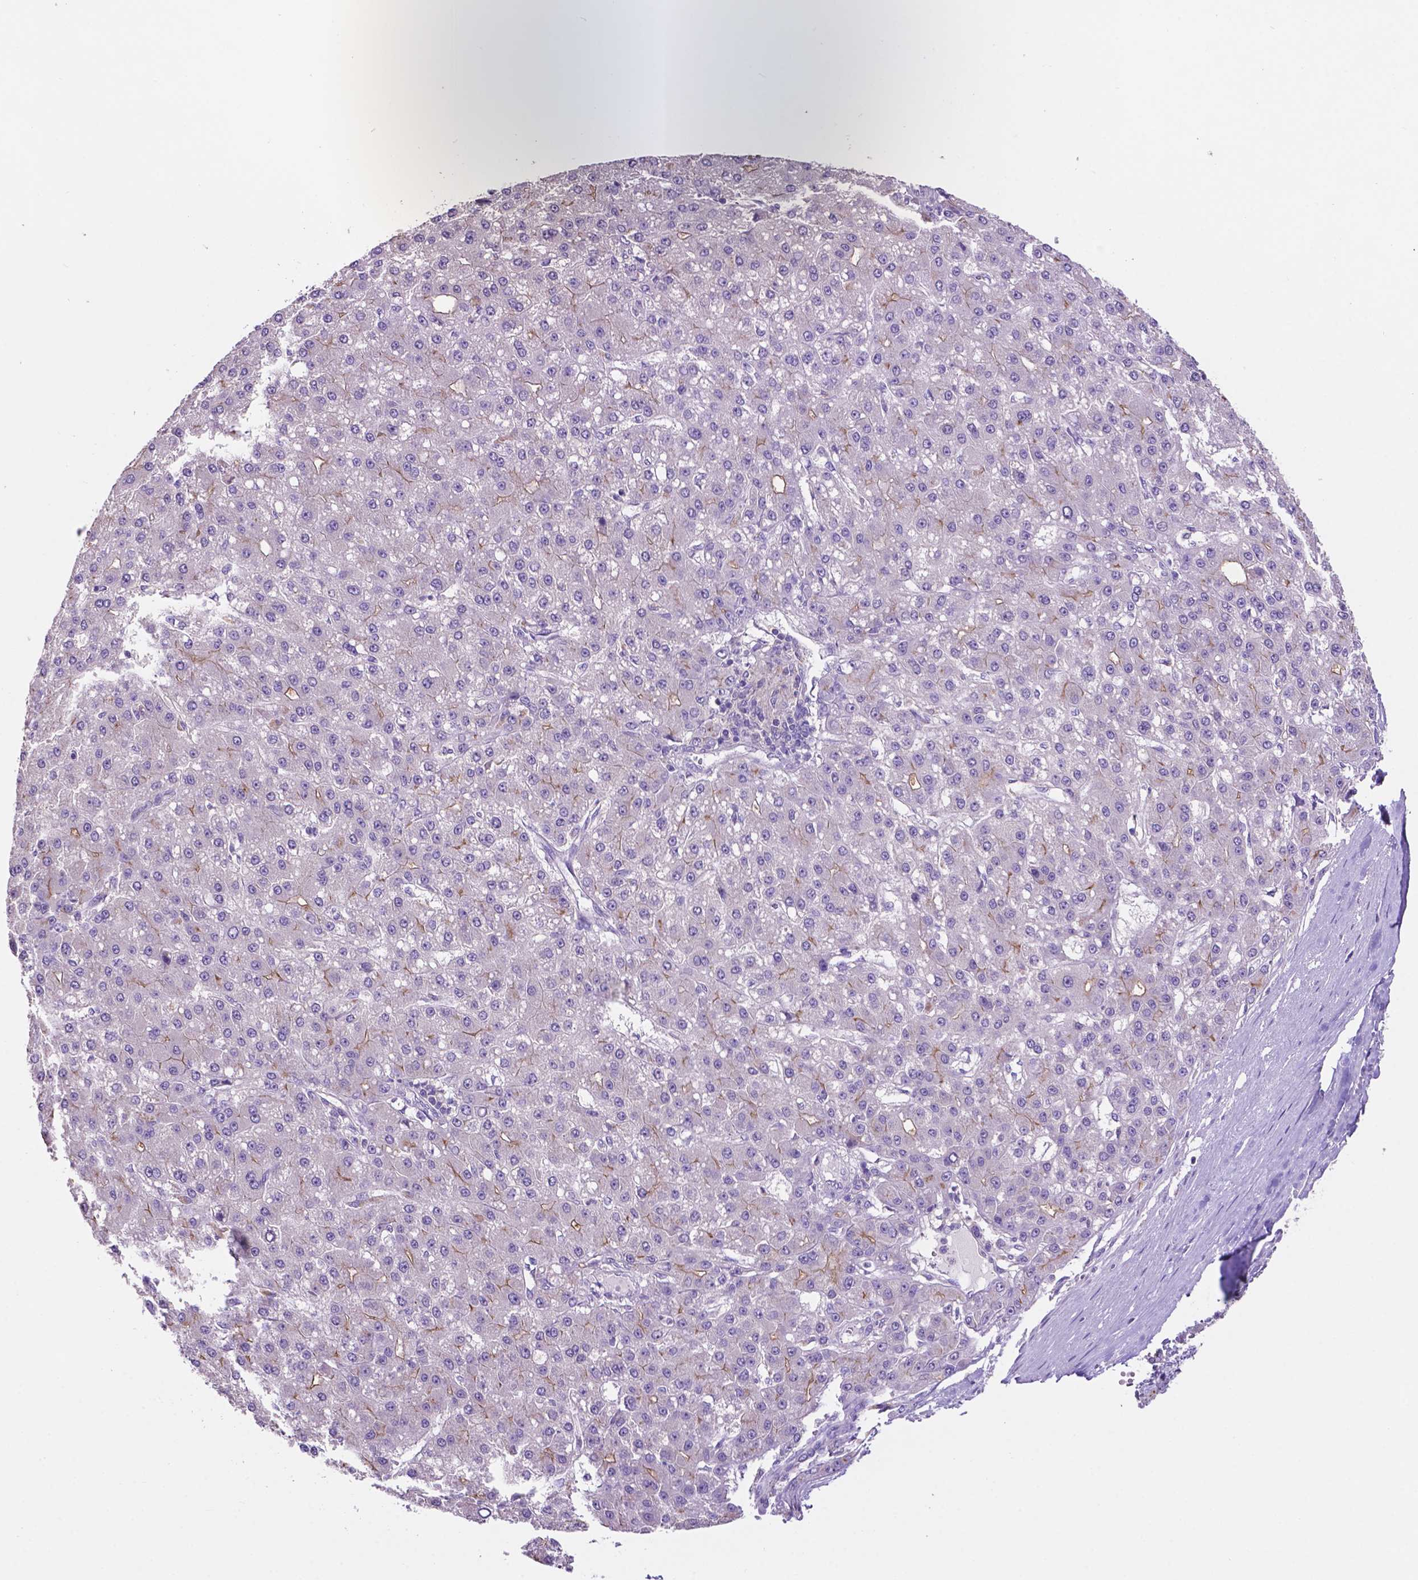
{"staining": {"intensity": "weak", "quantity": "<25%", "location": "cytoplasmic/membranous"}, "tissue": "liver cancer", "cell_type": "Tumor cells", "image_type": "cancer", "snomed": [{"axis": "morphology", "description": "Carcinoma, Hepatocellular, NOS"}, {"axis": "topography", "description": "Liver"}], "caption": "Liver cancer was stained to show a protein in brown. There is no significant positivity in tumor cells.", "gene": "PRPS2", "patient": {"sex": "male", "age": 67}}